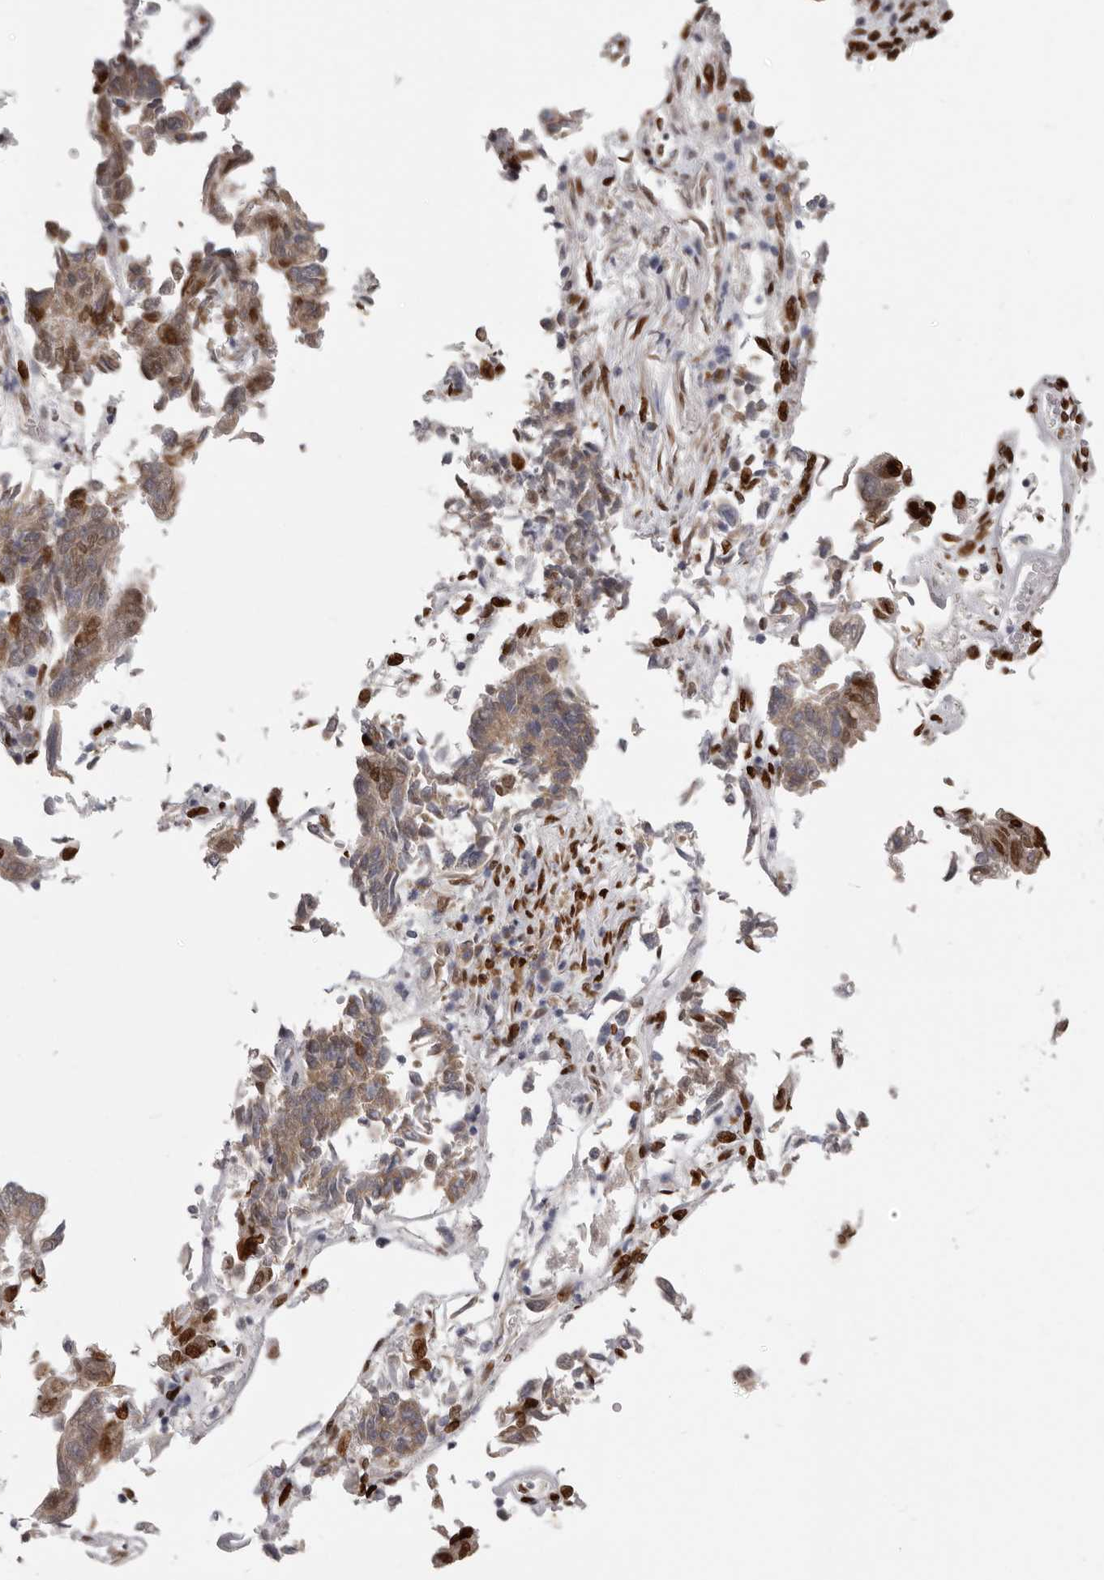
{"staining": {"intensity": "strong", "quantity": "25%-75%", "location": "nuclear"}, "tissue": "endometrial cancer", "cell_type": "Tumor cells", "image_type": "cancer", "snomed": [{"axis": "morphology", "description": "Adenocarcinoma, NOS"}, {"axis": "topography", "description": "Endometrium"}], "caption": "A brown stain highlights strong nuclear staining of a protein in human endometrial cancer tumor cells.", "gene": "SRP19", "patient": {"sex": "female", "age": 80}}